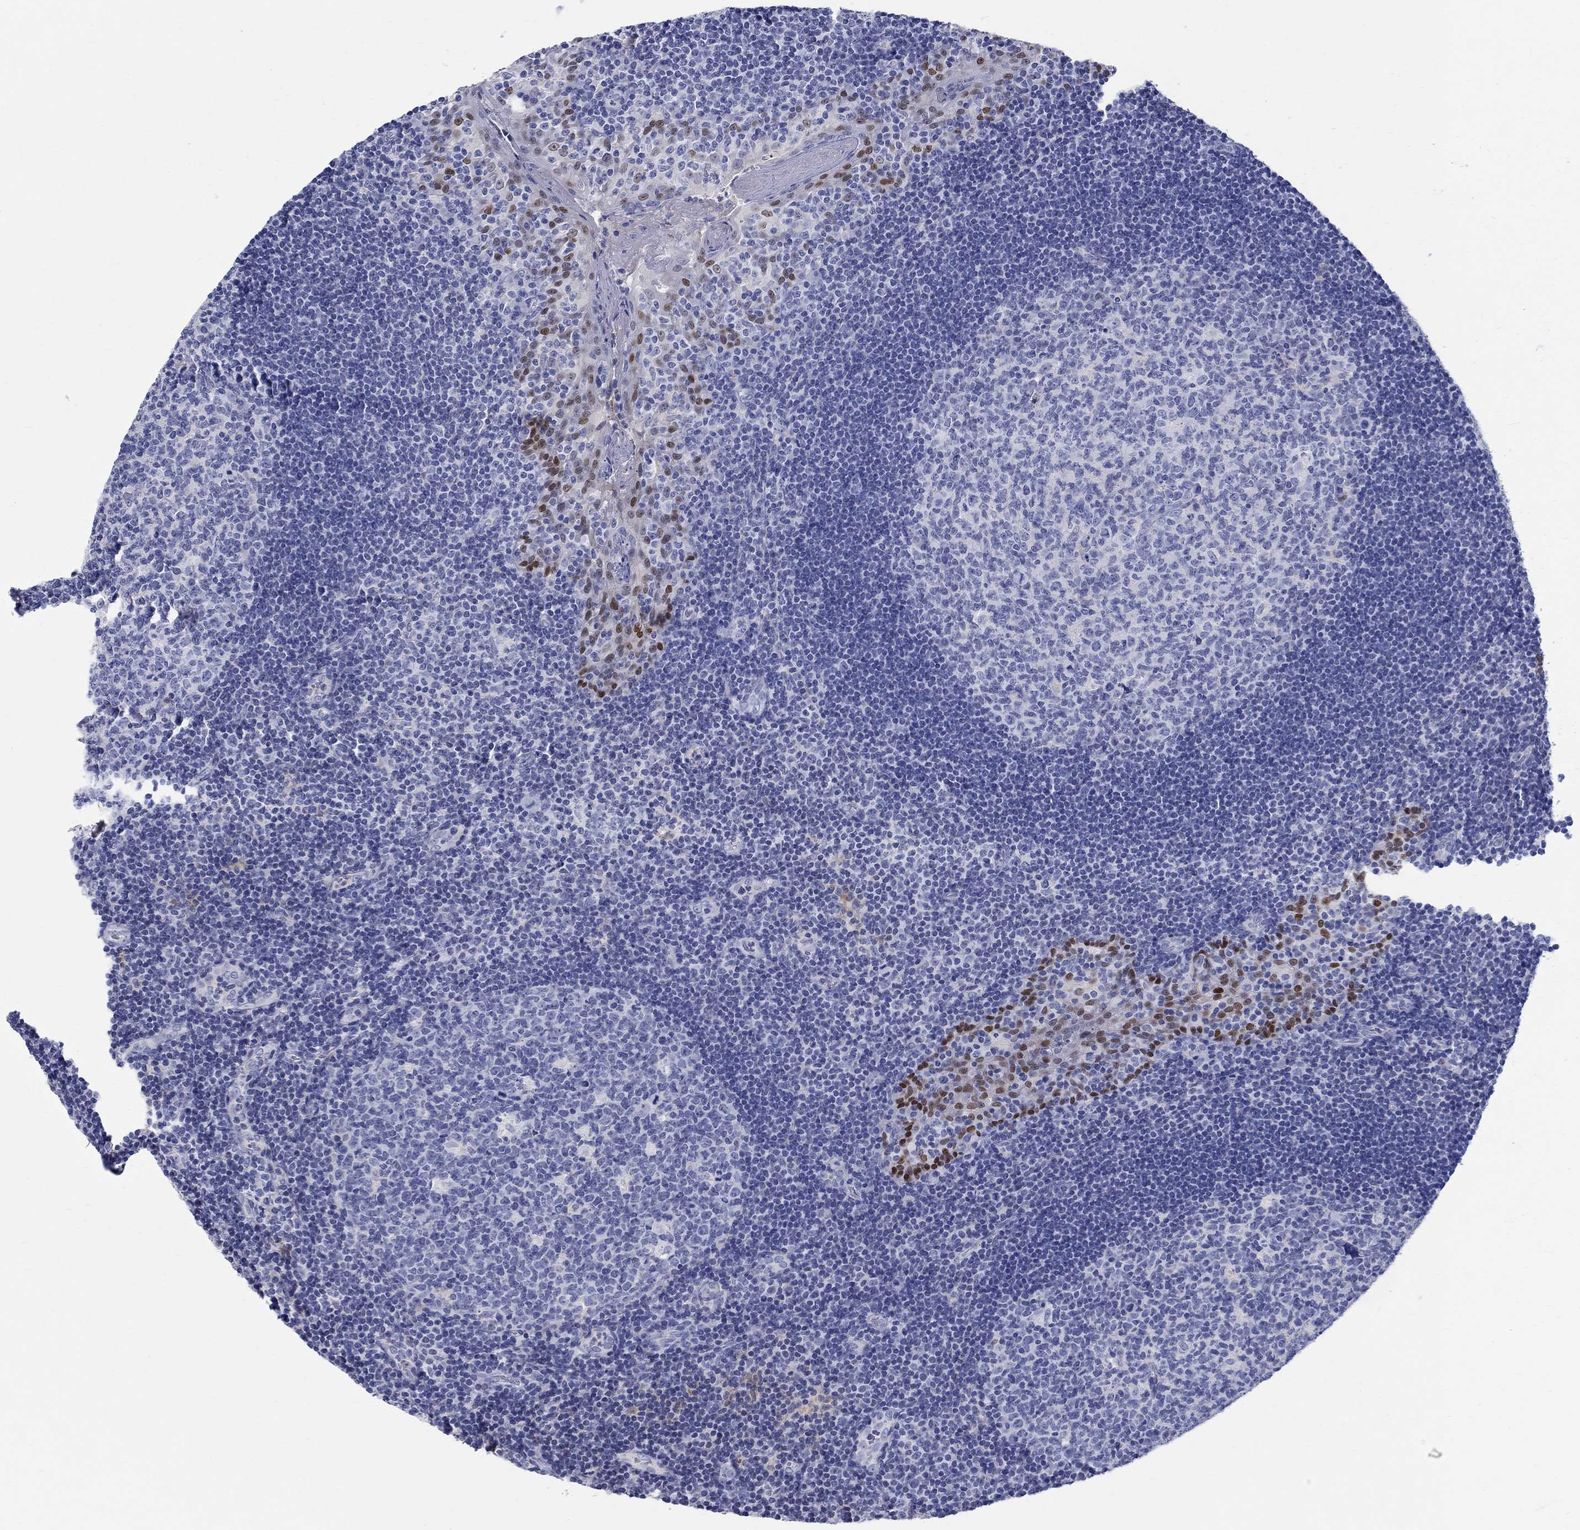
{"staining": {"intensity": "negative", "quantity": "none", "location": "none"}, "tissue": "tonsil", "cell_type": "Germinal center cells", "image_type": "normal", "snomed": [{"axis": "morphology", "description": "Normal tissue, NOS"}, {"axis": "topography", "description": "Tonsil"}], "caption": "IHC micrograph of benign human tonsil stained for a protein (brown), which shows no positivity in germinal center cells.", "gene": "SOX2", "patient": {"sex": "female", "age": 13}}